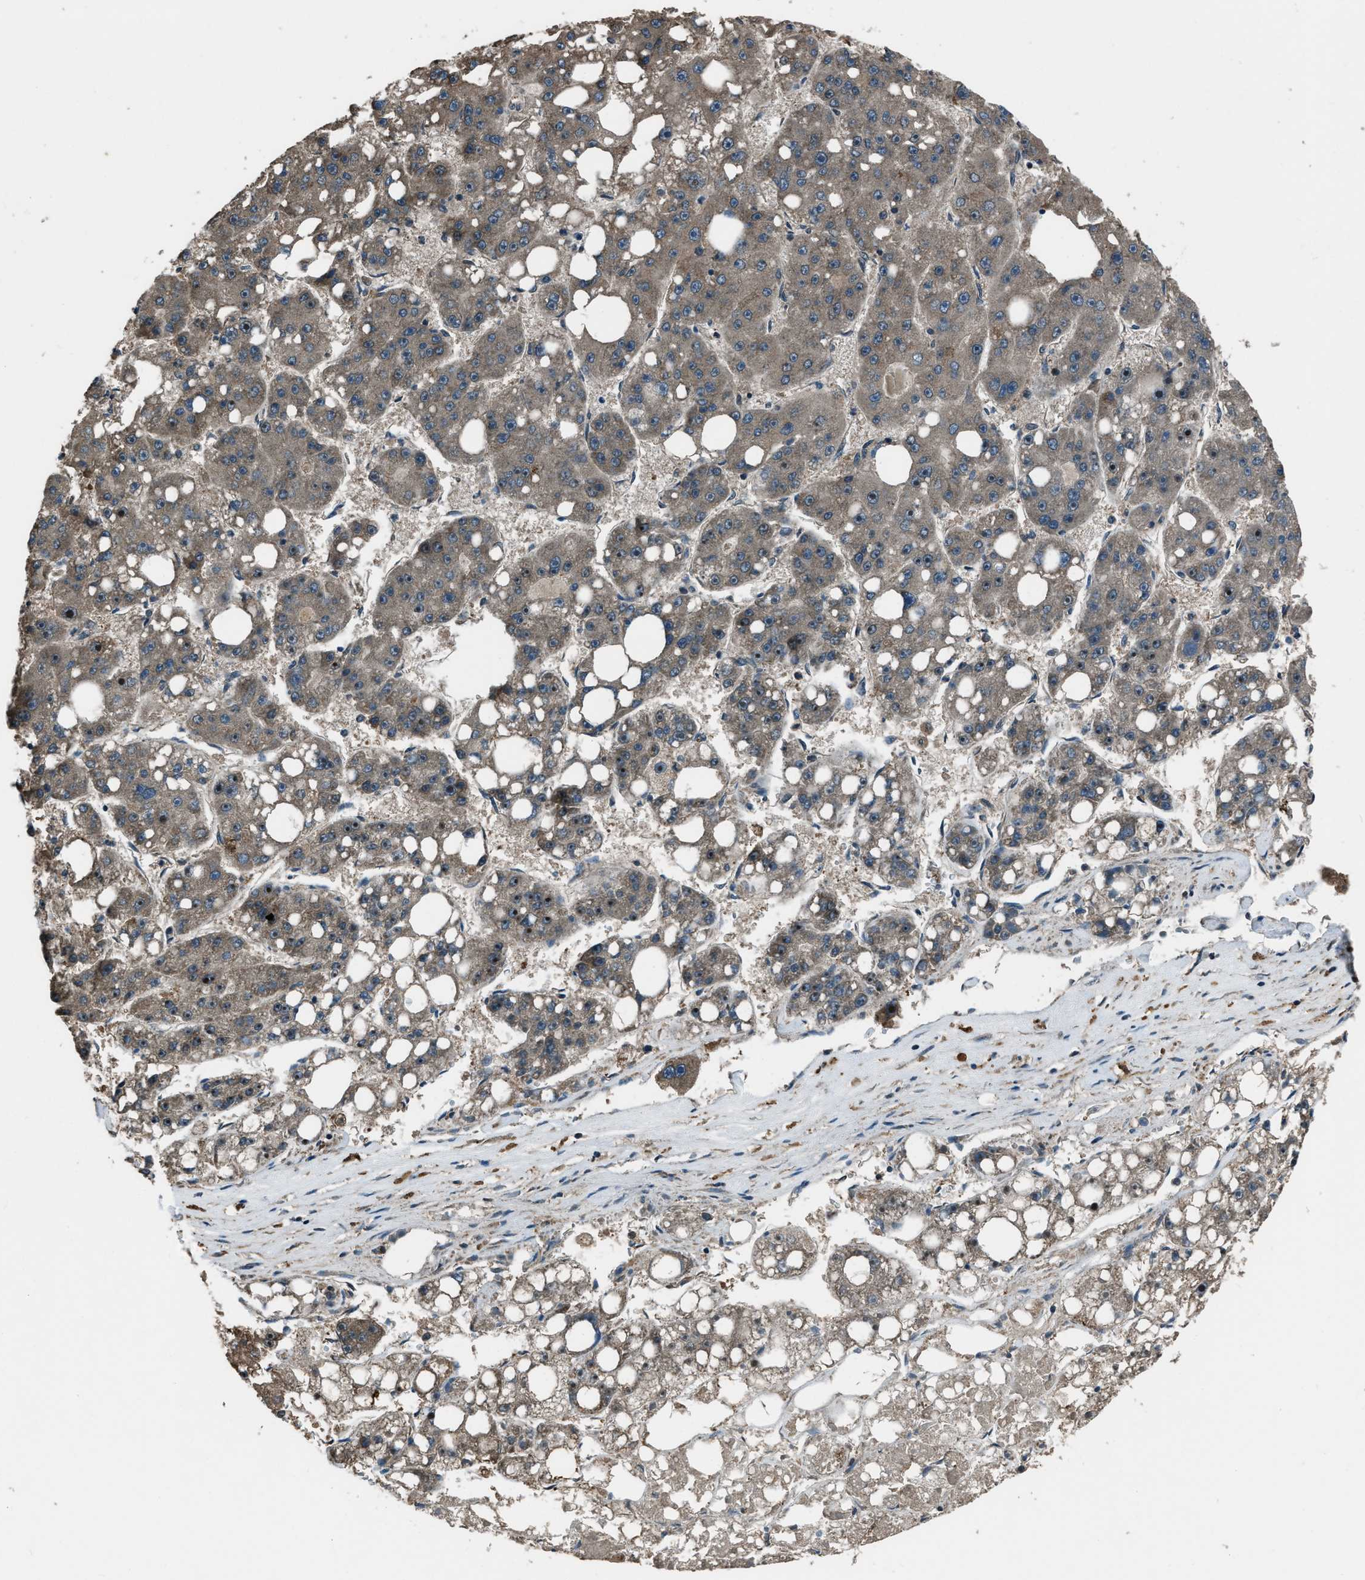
{"staining": {"intensity": "weak", "quantity": ">75%", "location": "cytoplasmic/membranous"}, "tissue": "liver cancer", "cell_type": "Tumor cells", "image_type": "cancer", "snomed": [{"axis": "morphology", "description": "Carcinoma, Hepatocellular, NOS"}, {"axis": "topography", "description": "Liver"}], "caption": "This is a micrograph of immunohistochemistry (IHC) staining of liver hepatocellular carcinoma, which shows weak expression in the cytoplasmic/membranous of tumor cells.", "gene": "TRIM4", "patient": {"sex": "female", "age": 61}}